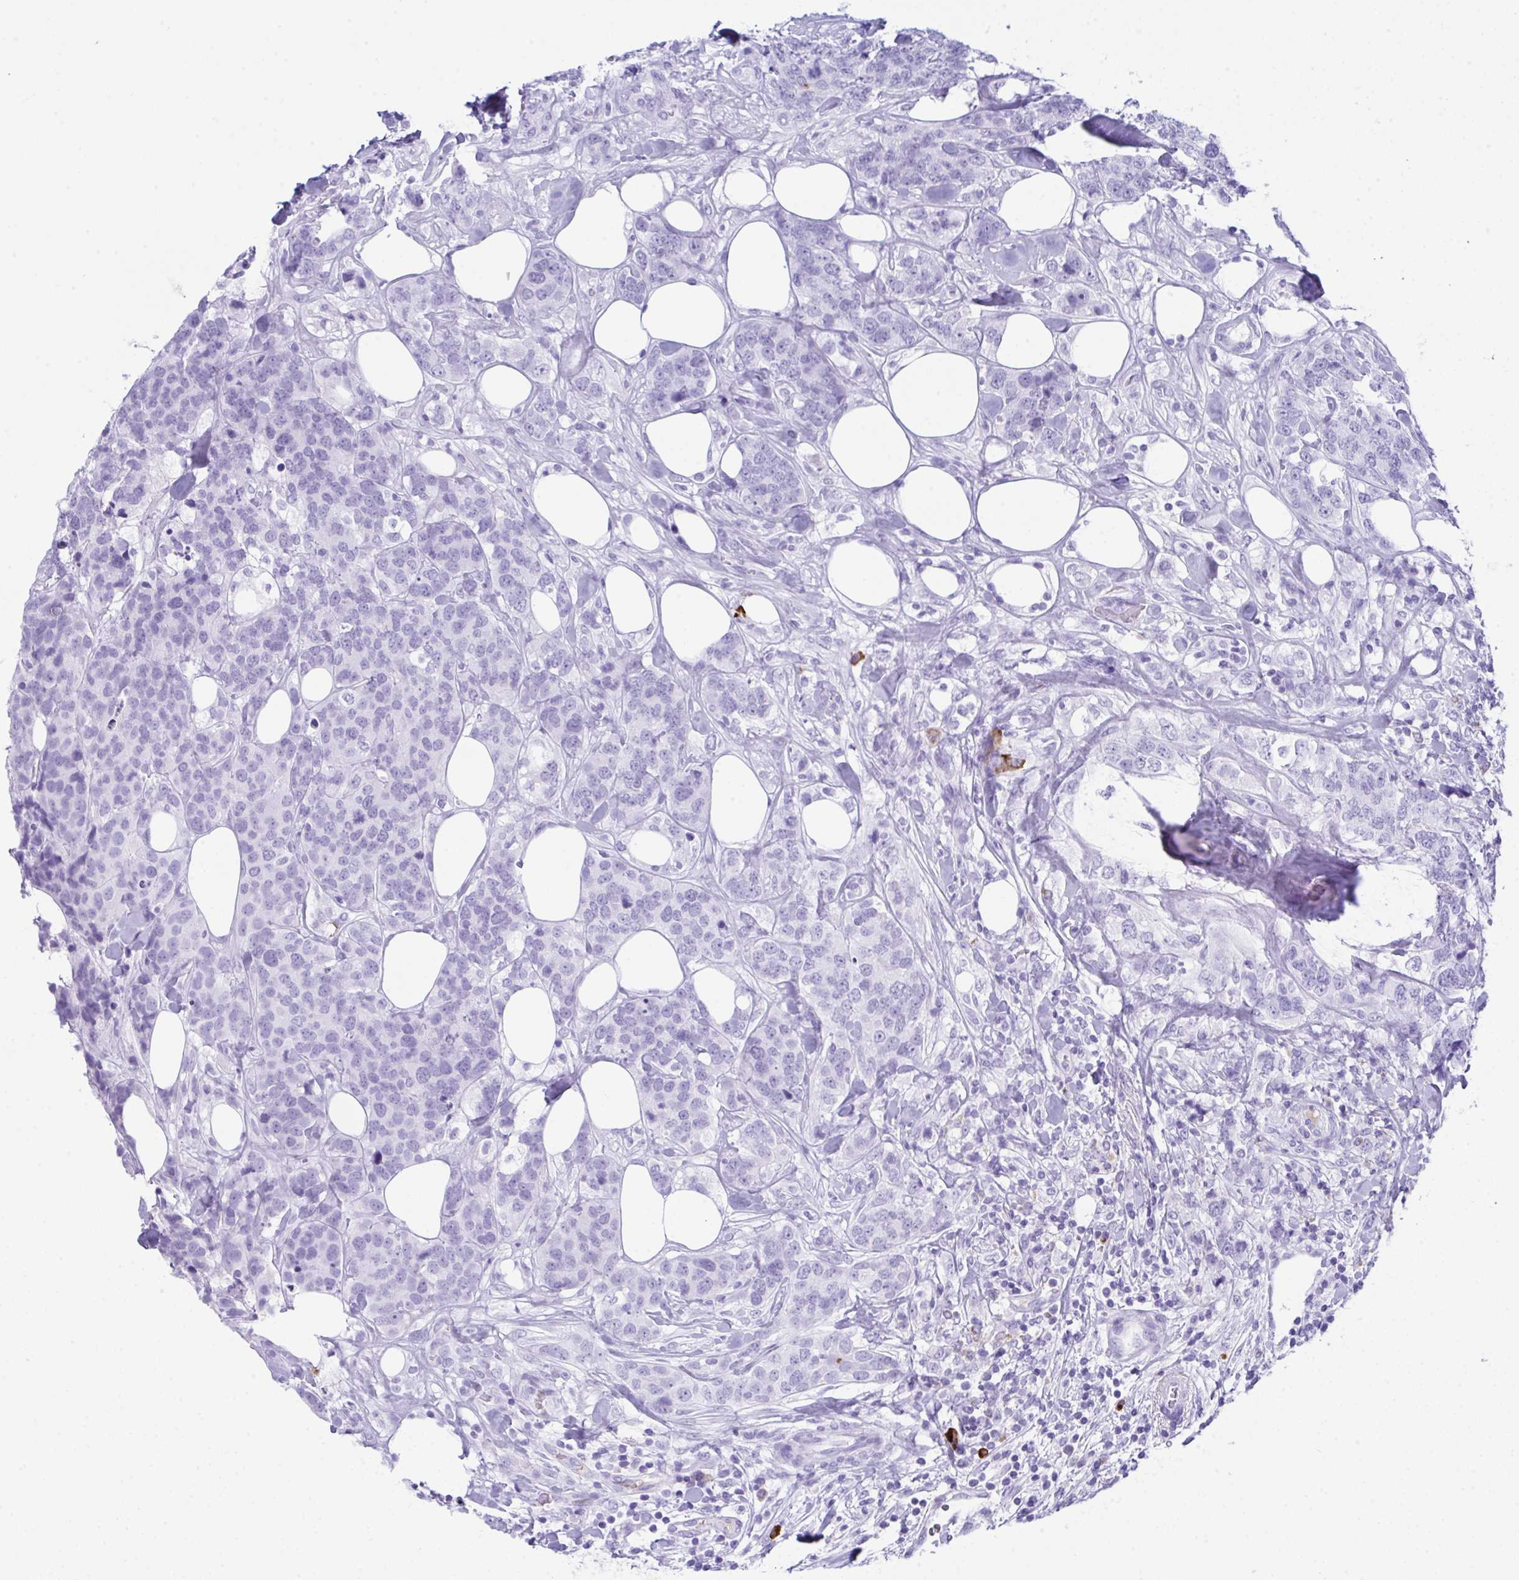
{"staining": {"intensity": "negative", "quantity": "none", "location": "none"}, "tissue": "breast cancer", "cell_type": "Tumor cells", "image_type": "cancer", "snomed": [{"axis": "morphology", "description": "Lobular carcinoma"}, {"axis": "topography", "description": "Breast"}], "caption": "Breast cancer (lobular carcinoma) was stained to show a protein in brown. There is no significant positivity in tumor cells.", "gene": "JCHAIN", "patient": {"sex": "female", "age": 59}}